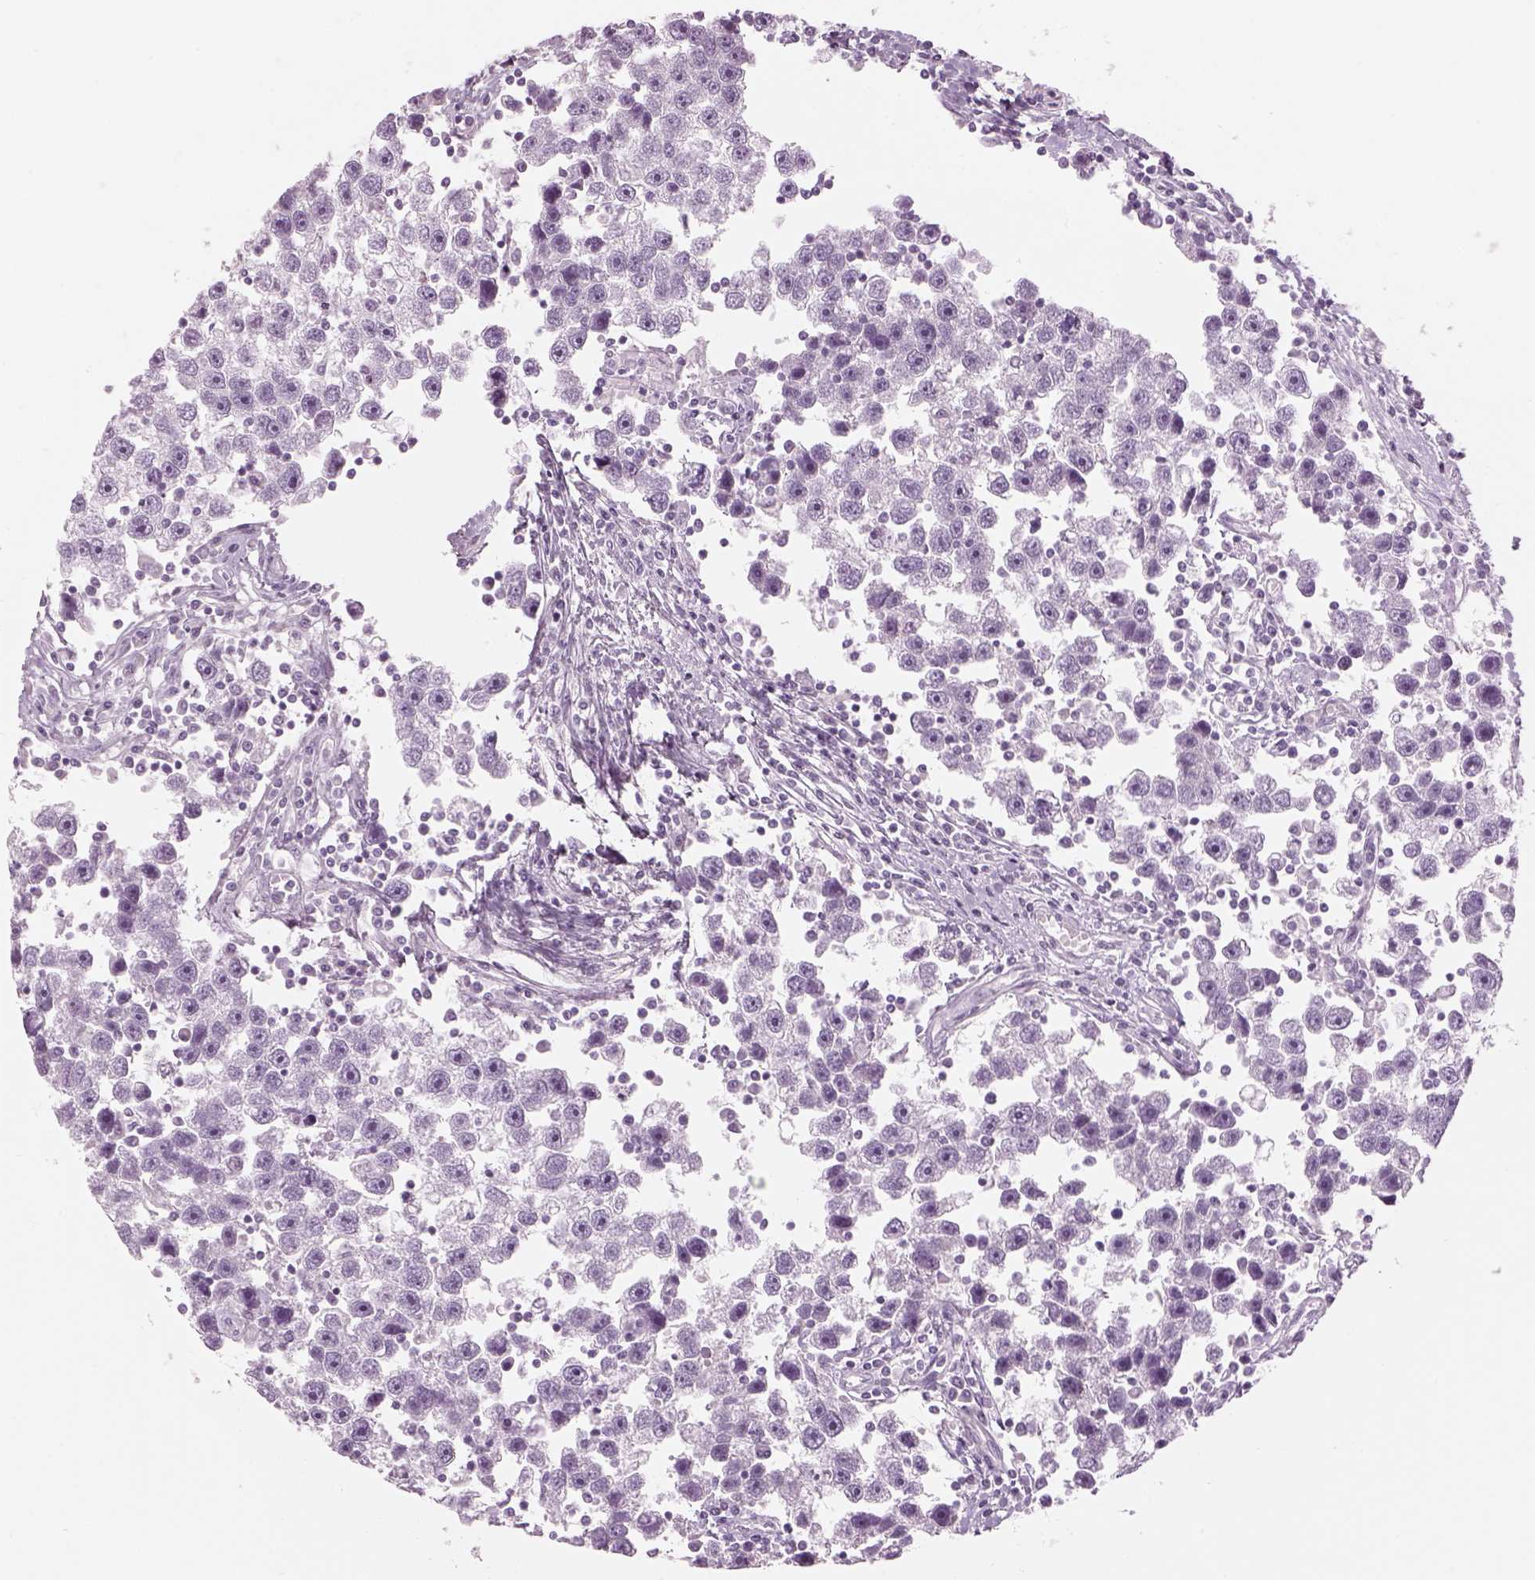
{"staining": {"intensity": "negative", "quantity": "none", "location": "none"}, "tissue": "testis cancer", "cell_type": "Tumor cells", "image_type": "cancer", "snomed": [{"axis": "morphology", "description": "Seminoma, NOS"}, {"axis": "topography", "description": "Testis"}], "caption": "A high-resolution image shows immunohistochemistry (IHC) staining of testis seminoma, which exhibits no significant positivity in tumor cells.", "gene": "SAG", "patient": {"sex": "male", "age": 30}}